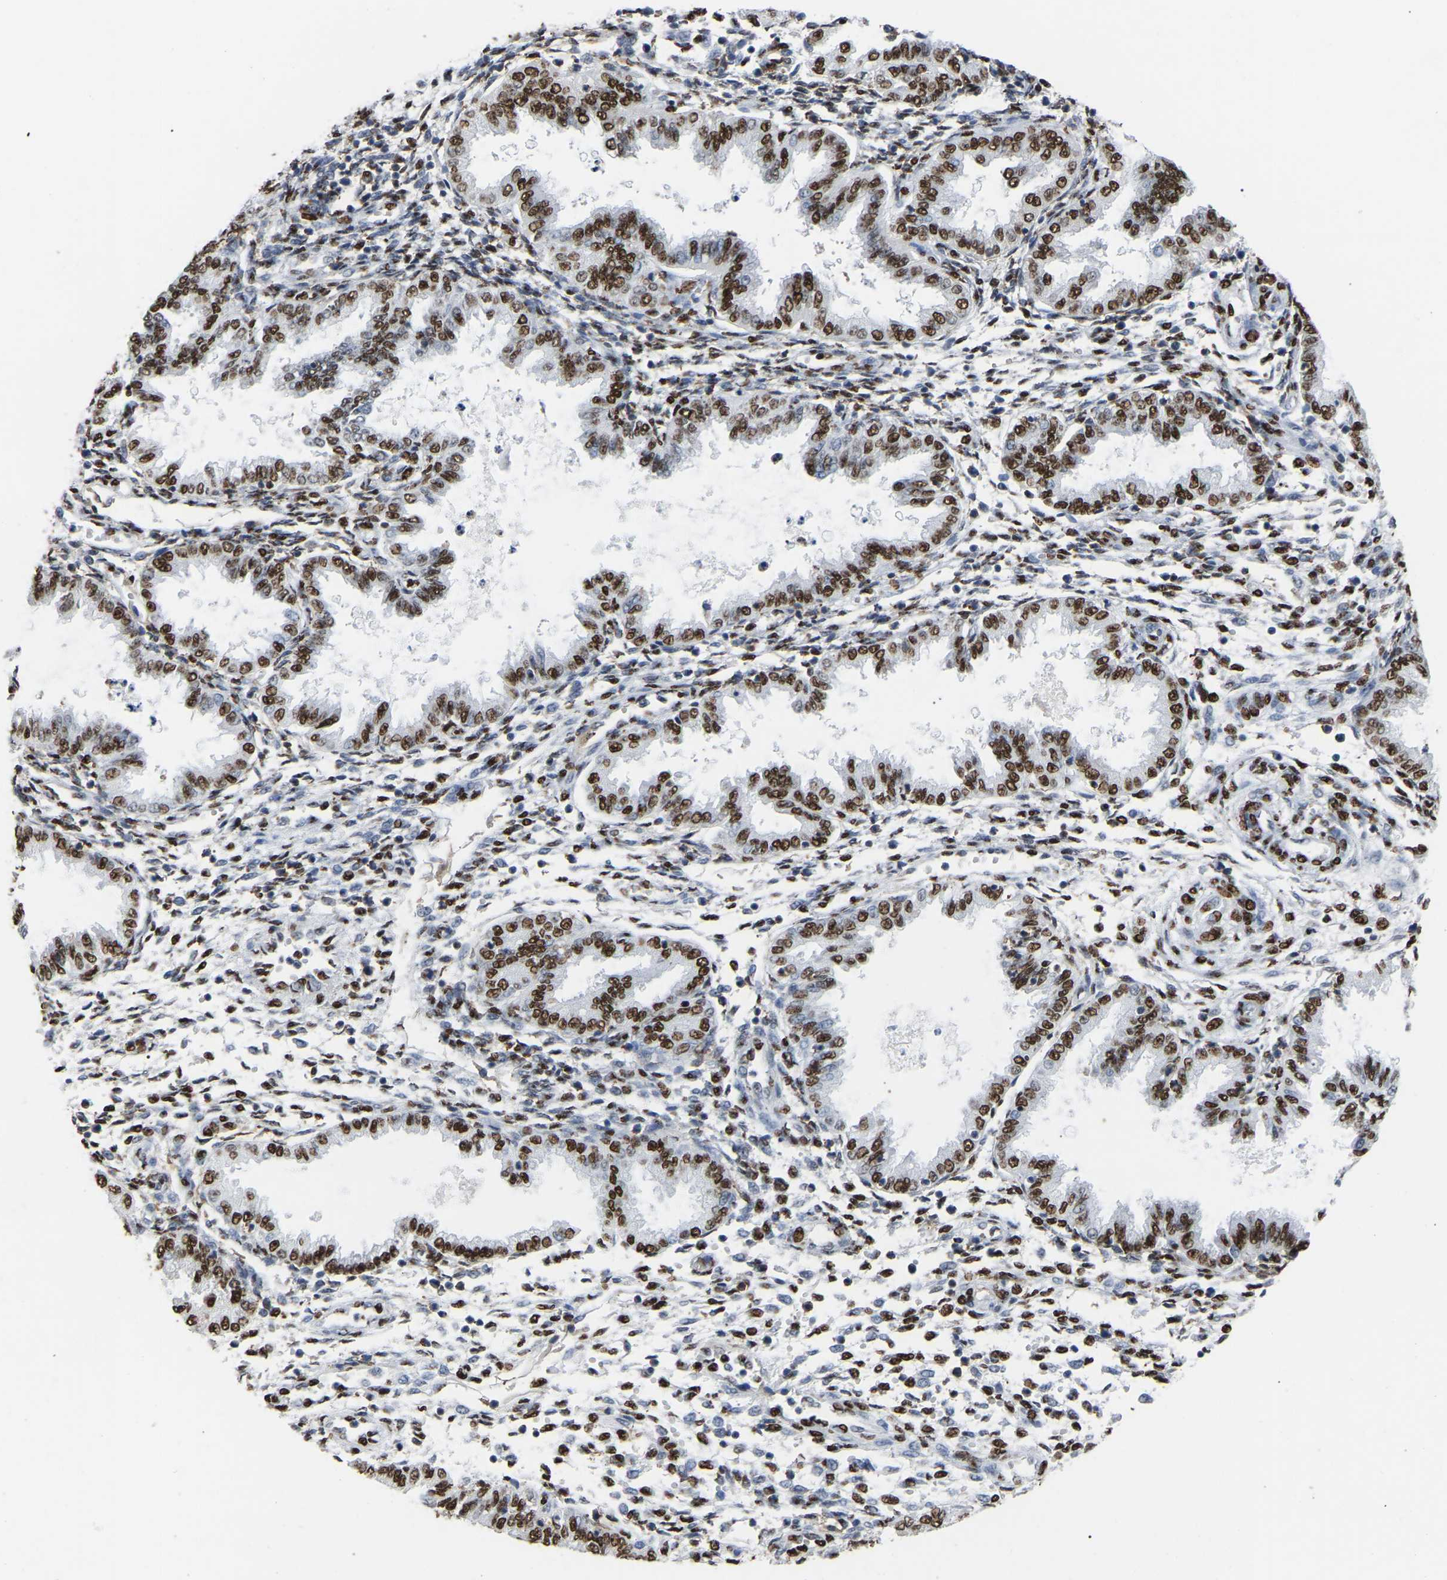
{"staining": {"intensity": "strong", "quantity": ">75%", "location": "nuclear"}, "tissue": "endometrium", "cell_type": "Cells in endometrial stroma", "image_type": "normal", "snomed": [{"axis": "morphology", "description": "Normal tissue, NOS"}, {"axis": "topography", "description": "Endometrium"}], "caption": "Endometrium stained with a brown dye shows strong nuclear positive staining in about >75% of cells in endometrial stroma.", "gene": "RBL2", "patient": {"sex": "female", "age": 33}}